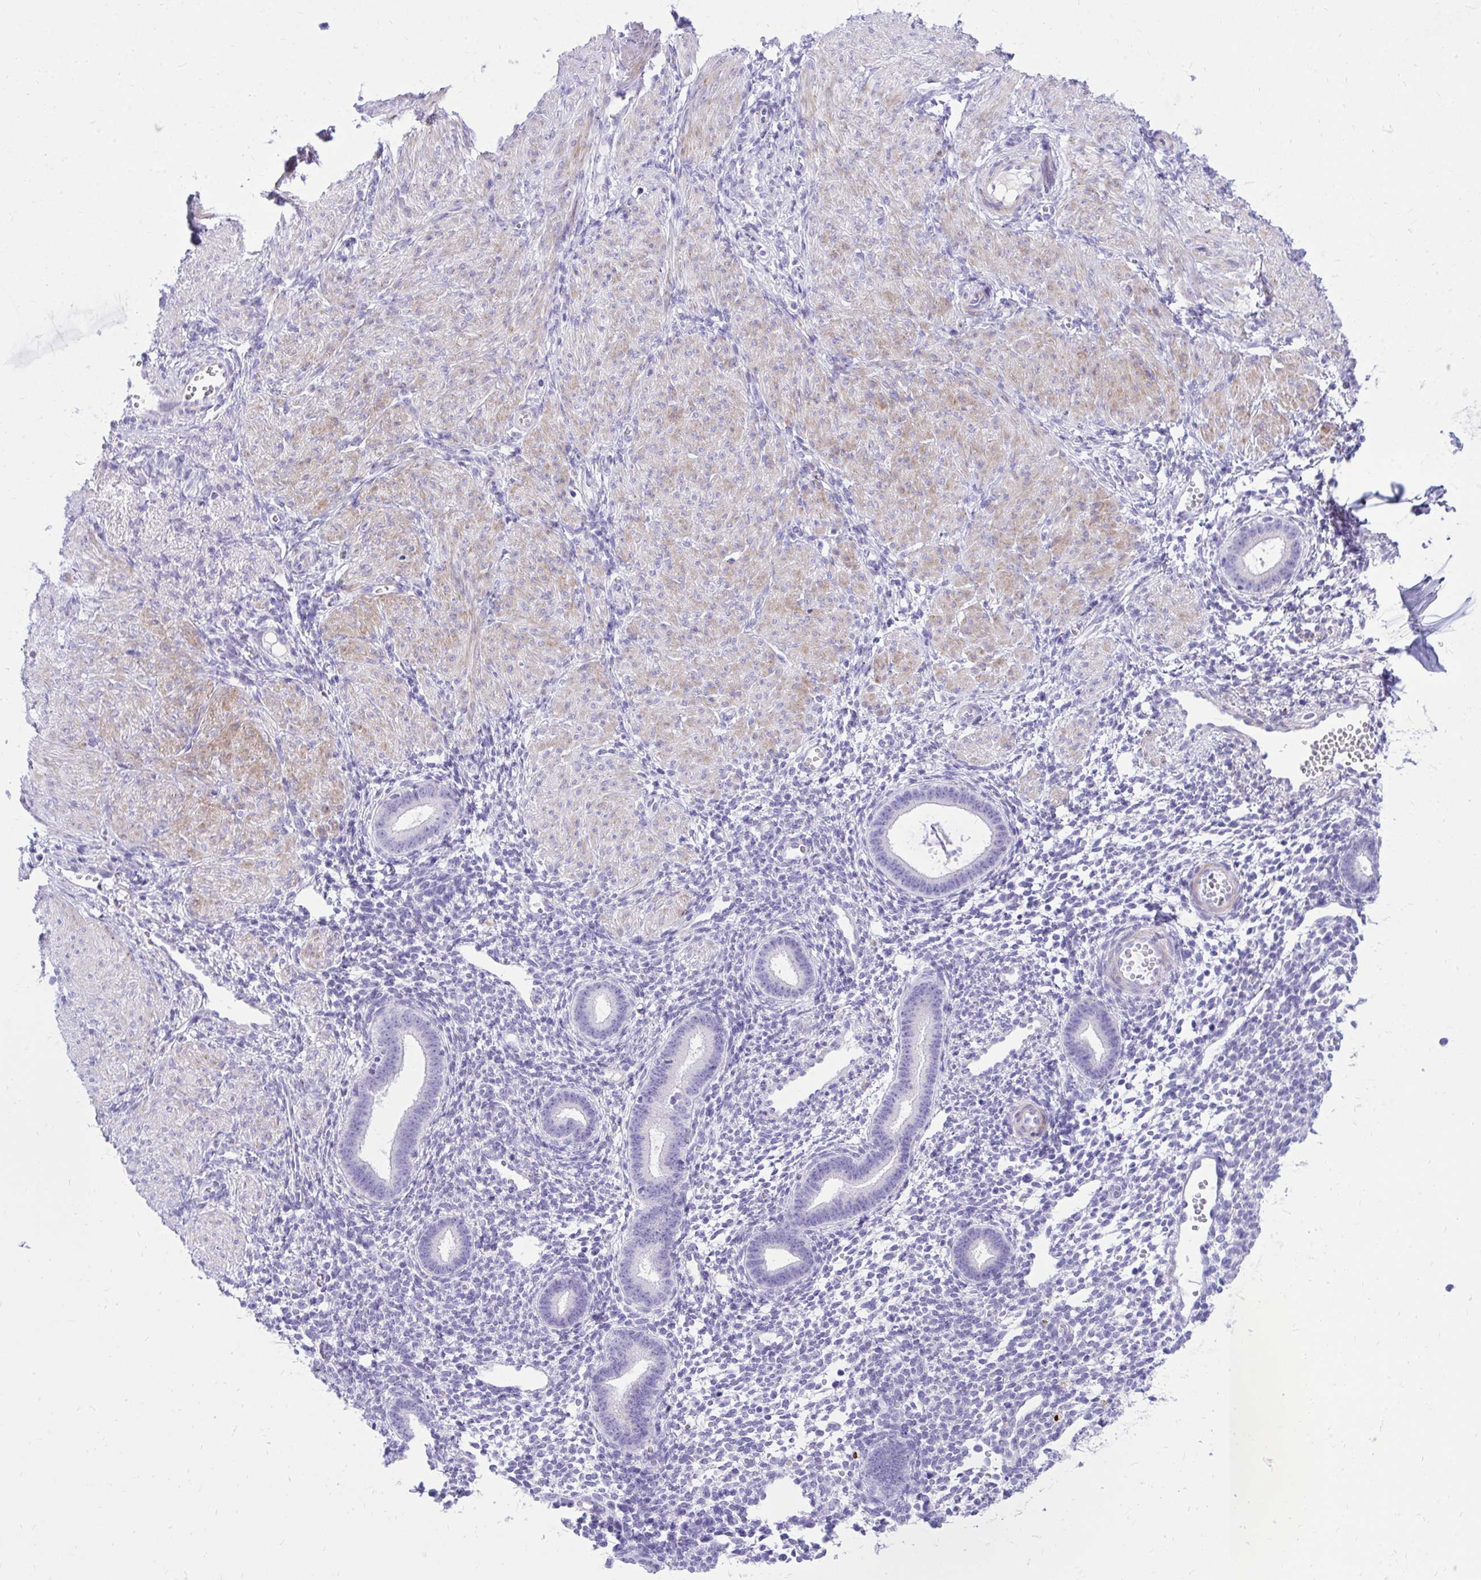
{"staining": {"intensity": "negative", "quantity": "none", "location": "none"}, "tissue": "endometrium", "cell_type": "Cells in endometrial stroma", "image_type": "normal", "snomed": [{"axis": "morphology", "description": "Normal tissue, NOS"}, {"axis": "topography", "description": "Endometrium"}], "caption": "Cells in endometrial stroma are negative for brown protein staining in normal endometrium. Brightfield microscopy of IHC stained with DAB (brown) and hematoxylin (blue), captured at high magnification.", "gene": "ANKDD1B", "patient": {"sex": "female", "age": 36}}